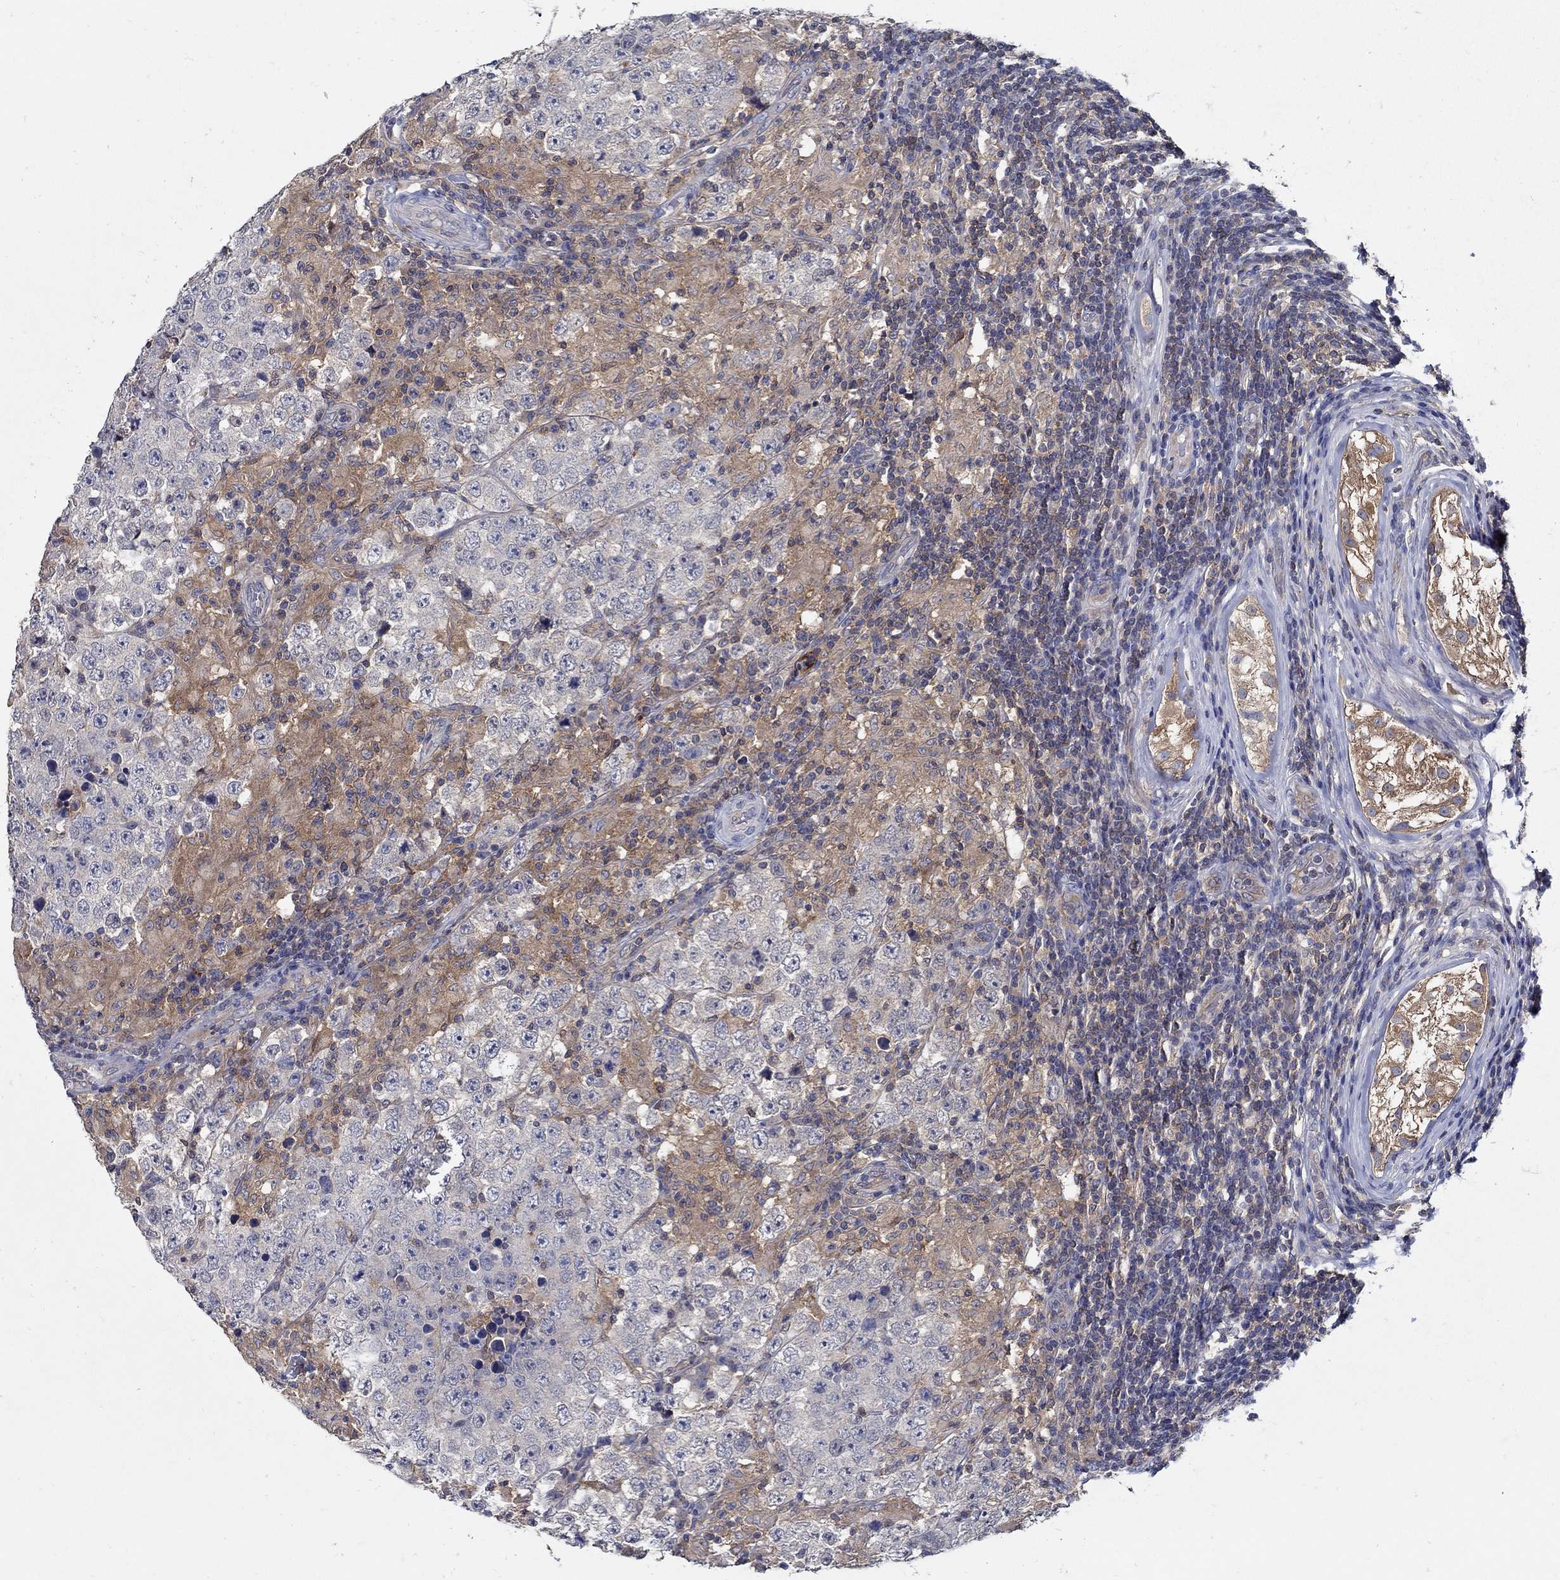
{"staining": {"intensity": "negative", "quantity": "none", "location": "none"}, "tissue": "testis cancer", "cell_type": "Tumor cells", "image_type": "cancer", "snomed": [{"axis": "morphology", "description": "Seminoma, NOS"}, {"axis": "morphology", "description": "Carcinoma, Embryonal, NOS"}, {"axis": "topography", "description": "Testis"}], "caption": "There is no significant staining in tumor cells of testis seminoma.", "gene": "MTHFR", "patient": {"sex": "male", "age": 41}}